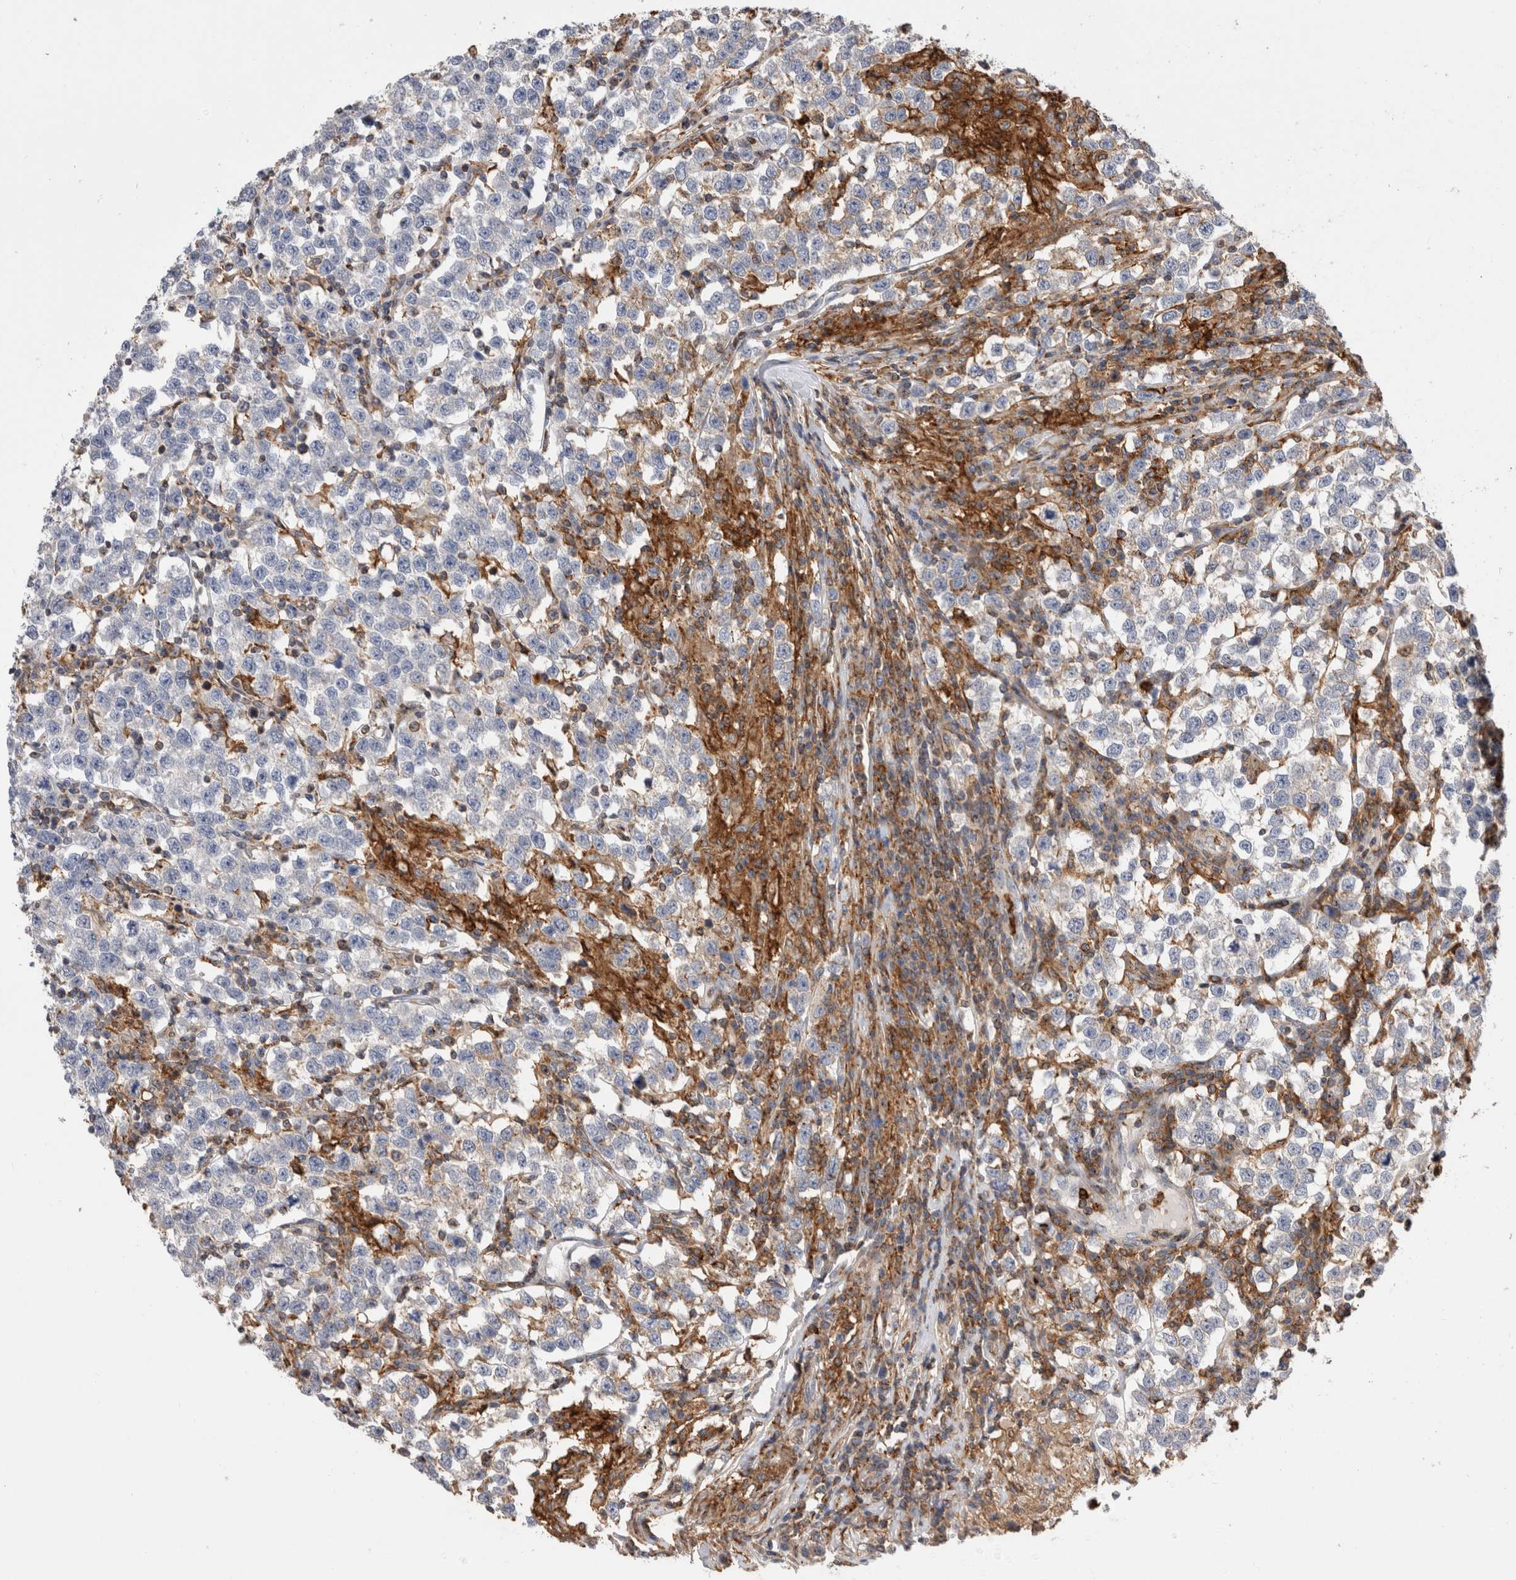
{"staining": {"intensity": "weak", "quantity": "<25%", "location": "cytoplasmic/membranous"}, "tissue": "testis cancer", "cell_type": "Tumor cells", "image_type": "cancer", "snomed": [{"axis": "morphology", "description": "Normal tissue, NOS"}, {"axis": "morphology", "description": "Seminoma, NOS"}, {"axis": "topography", "description": "Testis"}], "caption": "Image shows no significant protein expression in tumor cells of testis cancer.", "gene": "CCDC88B", "patient": {"sex": "male", "age": 43}}